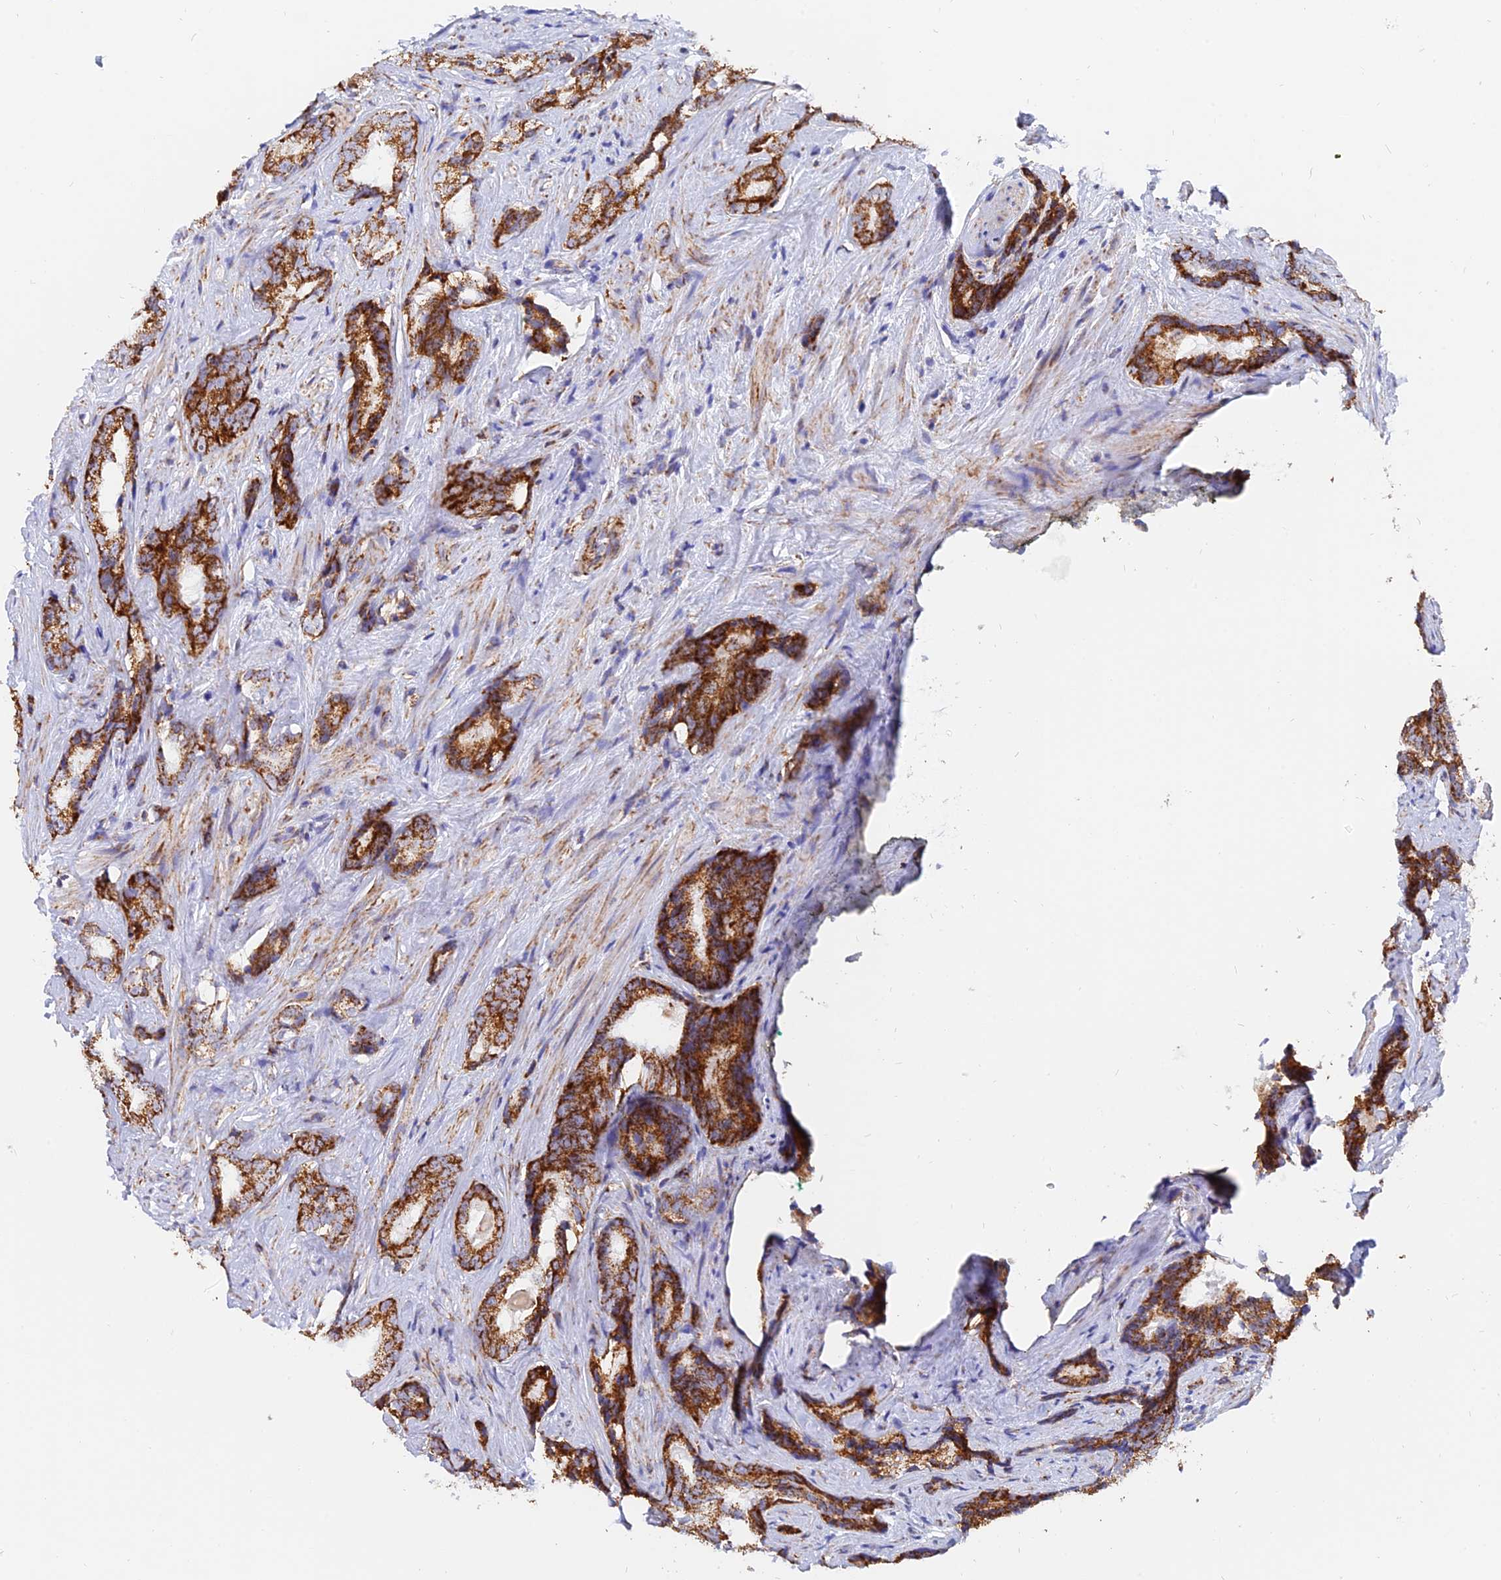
{"staining": {"intensity": "strong", "quantity": ">75%", "location": "cytoplasmic/membranous"}, "tissue": "prostate cancer", "cell_type": "Tumor cells", "image_type": "cancer", "snomed": [{"axis": "morphology", "description": "Adenocarcinoma, High grade"}, {"axis": "topography", "description": "Prostate"}], "caption": "Protein staining of adenocarcinoma (high-grade) (prostate) tissue displays strong cytoplasmic/membranous staining in approximately >75% of tumor cells.", "gene": "NDUFB6", "patient": {"sex": "male", "age": 66}}